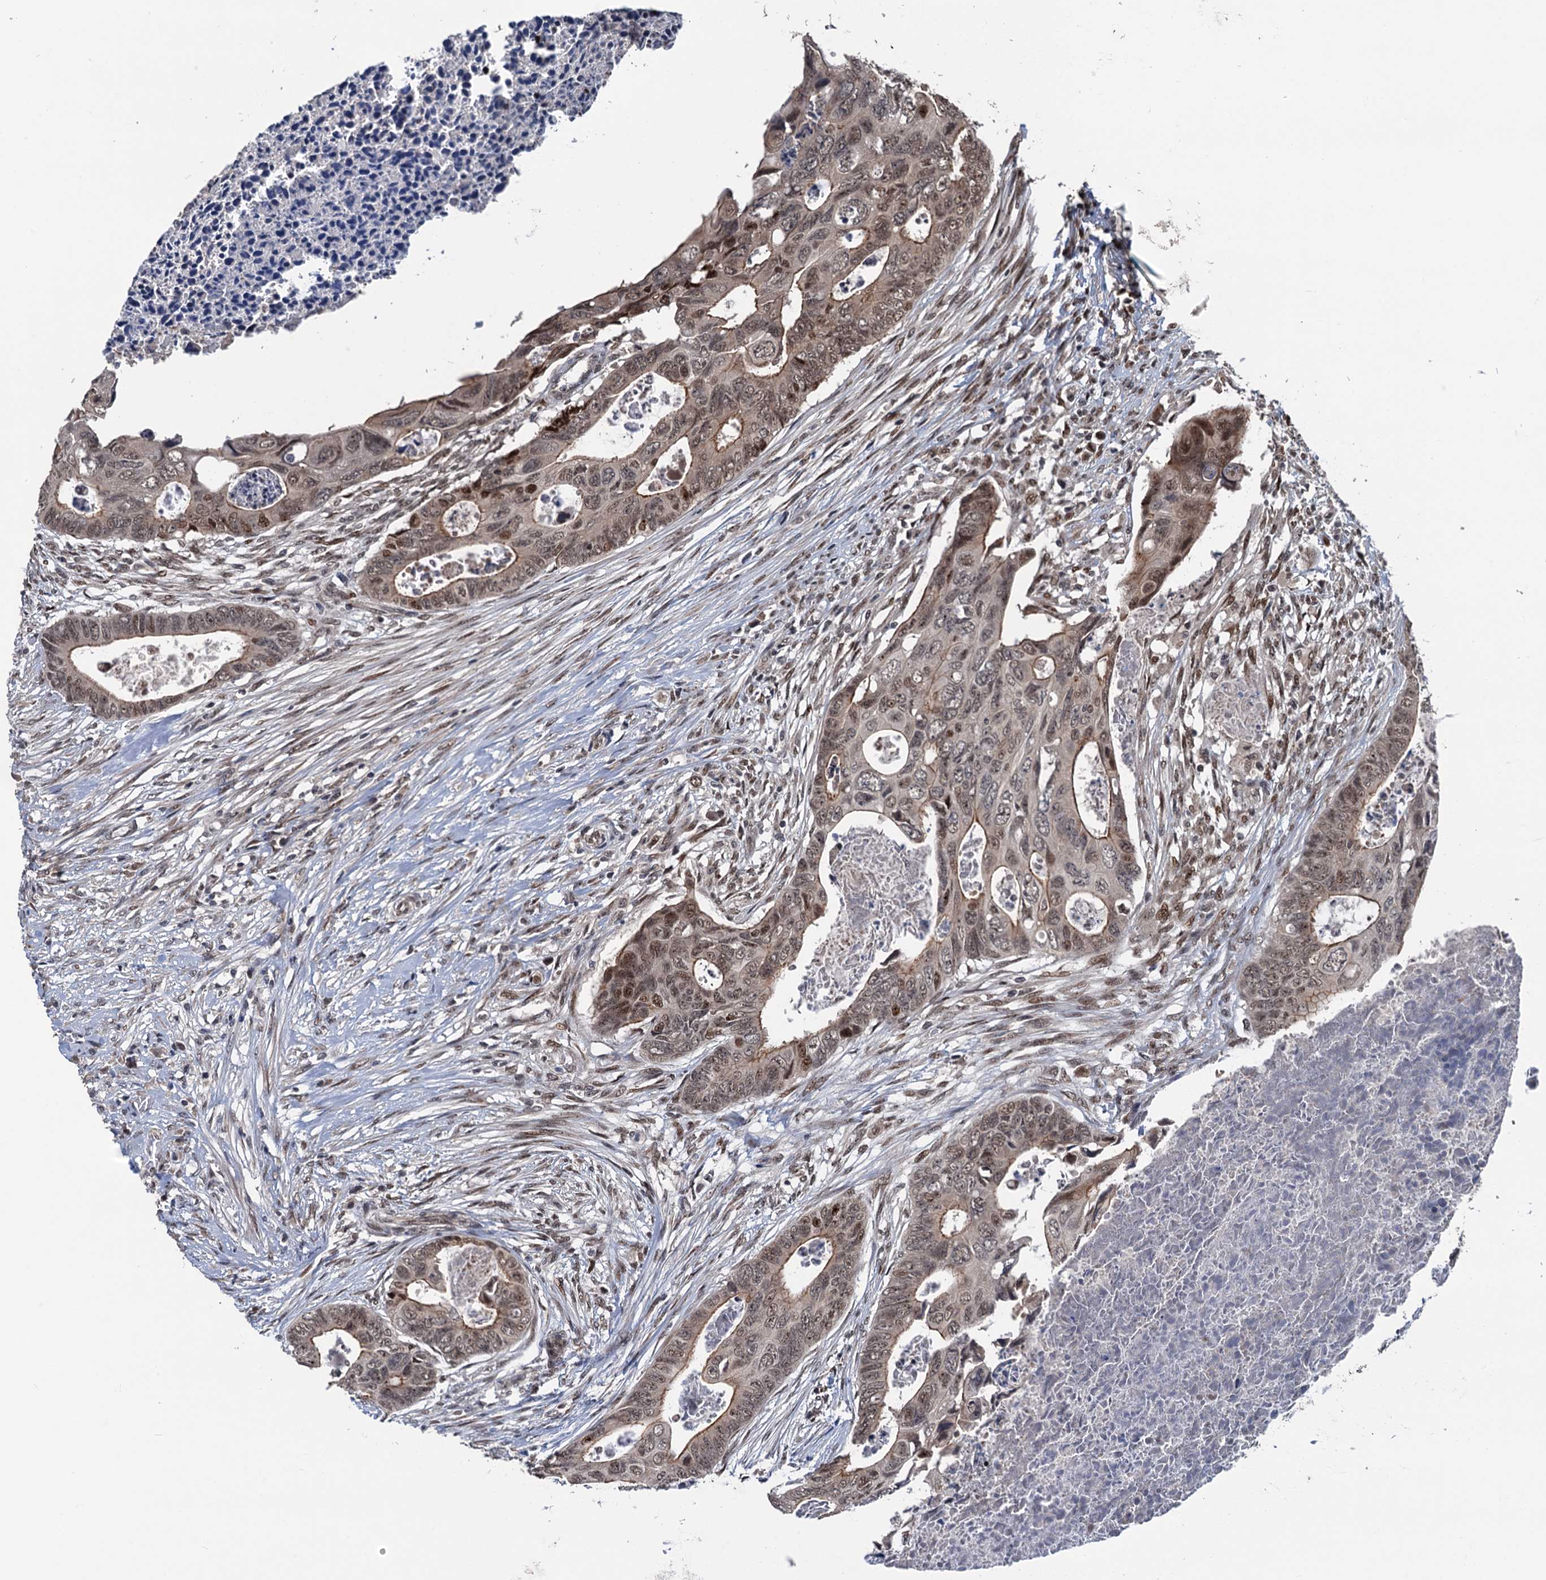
{"staining": {"intensity": "moderate", "quantity": ">75%", "location": "cytoplasmic/membranous,nuclear"}, "tissue": "colorectal cancer", "cell_type": "Tumor cells", "image_type": "cancer", "snomed": [{"axis": "morphology", "description": "Adenocarcinoma, NOS"}, {"axis": "topography", "description": "Rectum"}], "caption": "This is an image of immunohistochemistry staining of colorectal cancer, which shows moderate positivity in the cytoplasmic/membranous and nuclear of tumor cells.", "gene": "RASSF4", "patient": {"sex": "female", "age": 78}}